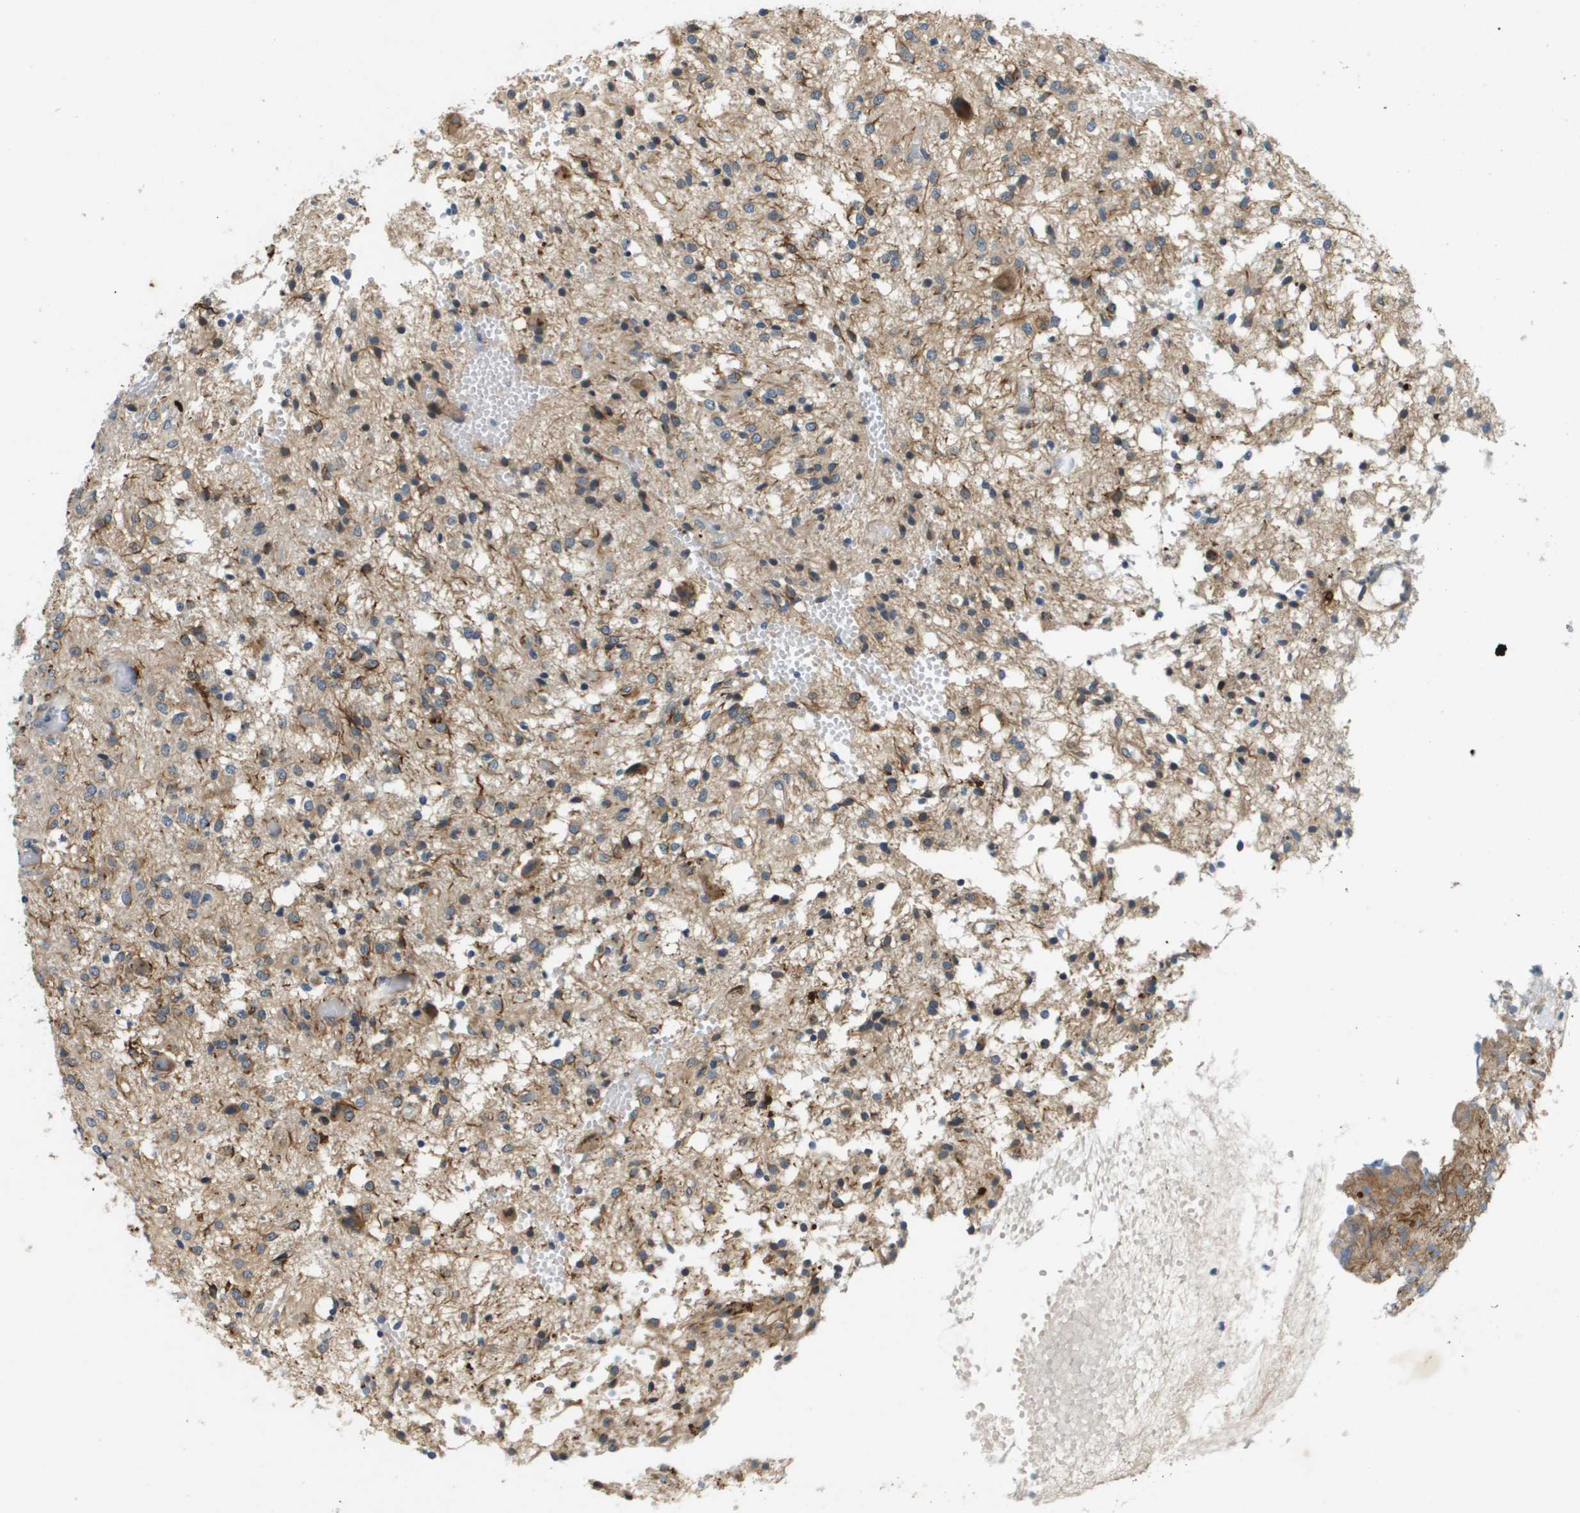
{"staining": {"intensity": "weak", "quantity": ">75%", "location": "cytoplasmic/membranous"}, "tissue": "glioma", "cell_type": "Tumor cells", "image_type": "cancer", "snomed": [{"axis": "morphology", "description": "Glioma, malignant, High grade"}, {"axis": "topography", "description": "Brain"}], "caption": "This histopathology image demonstrates immunohistochemistry staining of glioma, with low weak cytoplasmic/membranous positivity in approximately >75% of tumor cells.", "gene": "PGAP3", "patient": {"sex": "female", "age": 59}}